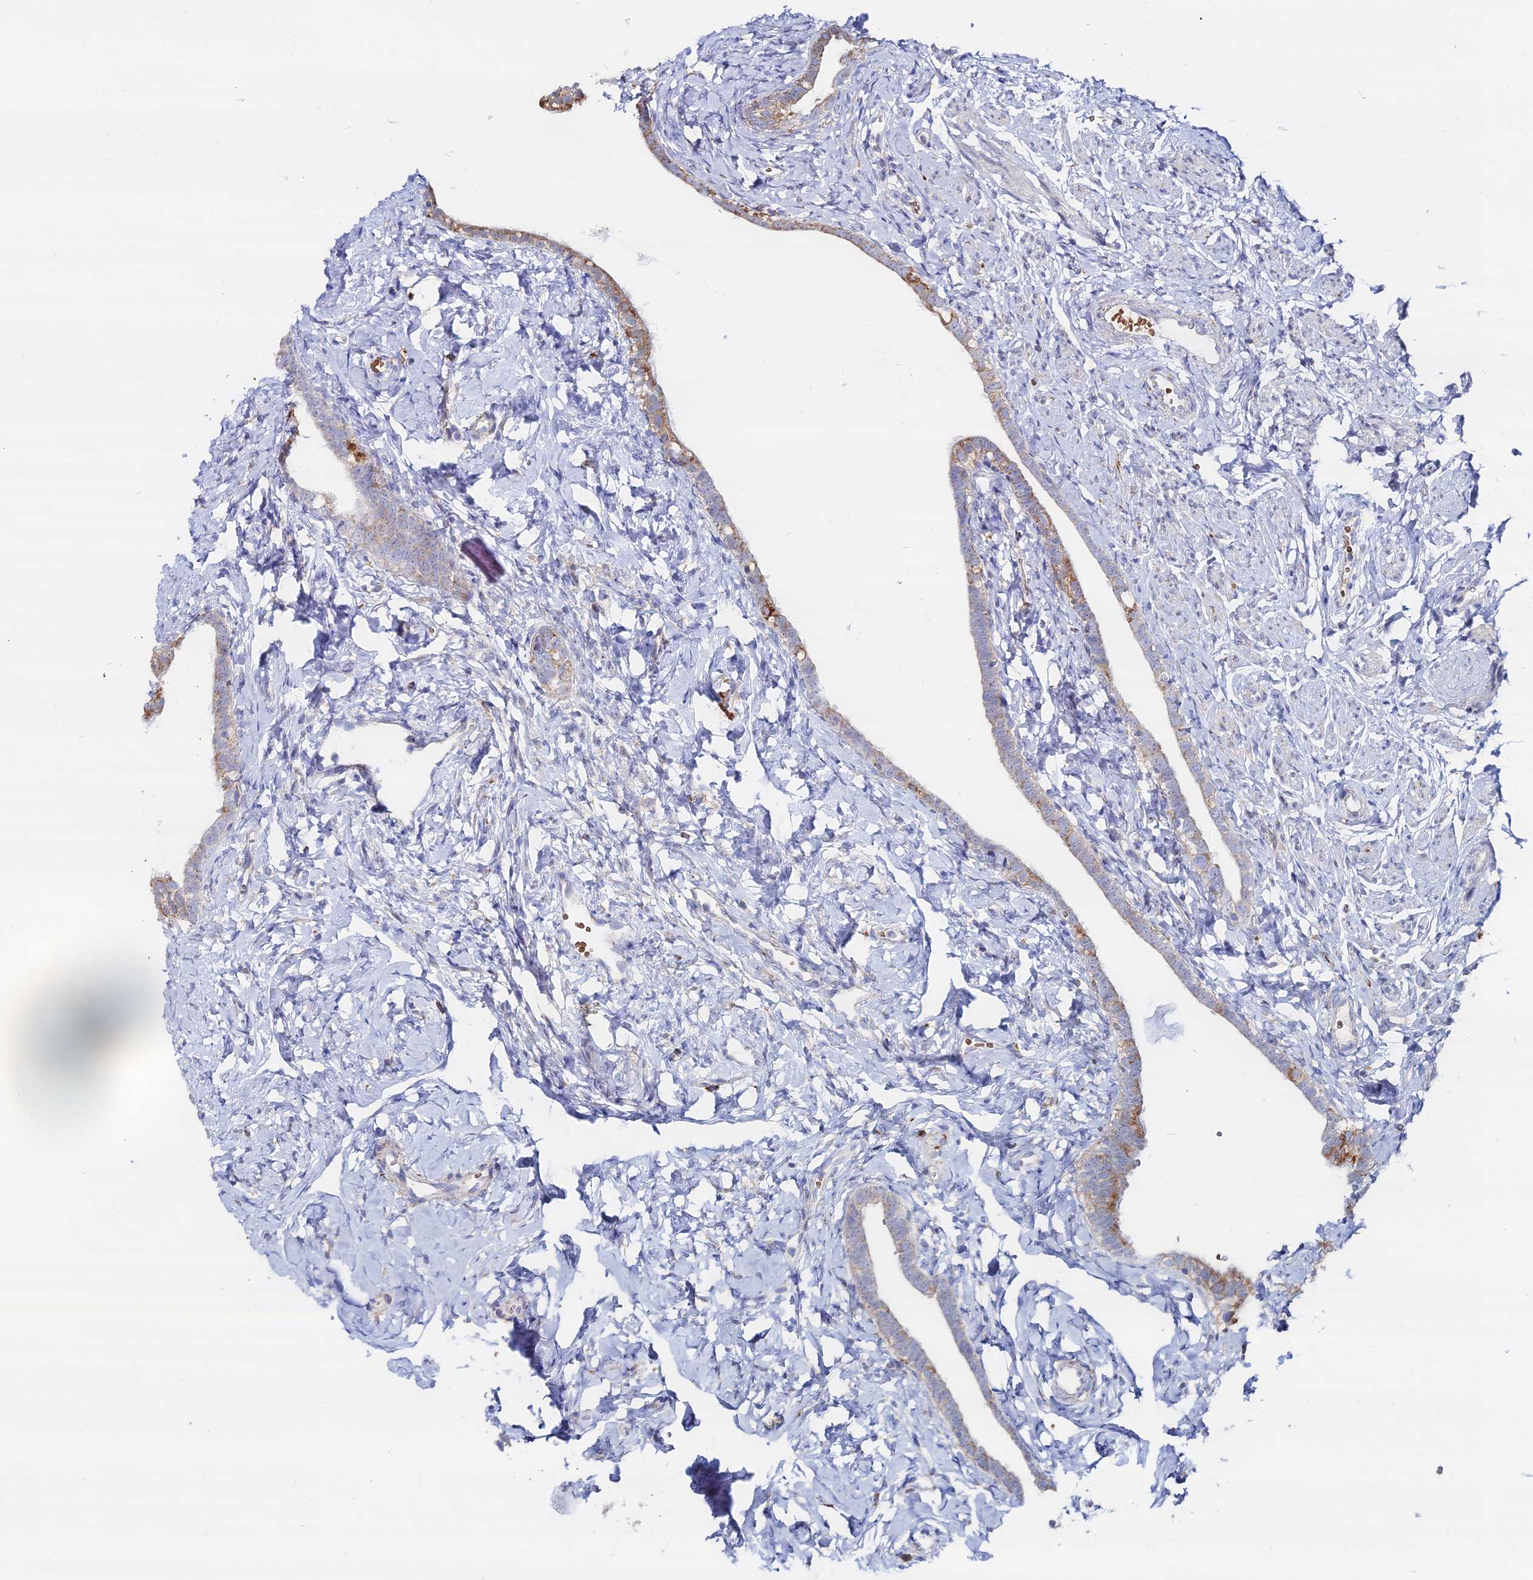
{"staining": {"intensity": "moderate", "quantity": ">75%", "location": "cytoplasmic/membranous"}, "tissue": "fallopian tube", "cell_type": "Glandular cells", "image_type": "normal", "snomed": [{"axis": "morphology", "description": "Normal tissue, NOS"}, {"axis": "topography", "description": "Fallopian tube"}], "caption": "Benign fallopian tube displays moderate cytoplasmic/membranous expression in about >75% of glandular cells, visualized by immunohistochemistry. The staining was performed using DAB (3,3'-diaminobenzidine) to visualize the protein expression in brown, while the nuclei were stained in blue with hematoxylin (Magnification: 20x).", "gene": "MPC1", "patient": {"sex": "female", "age": 66}}